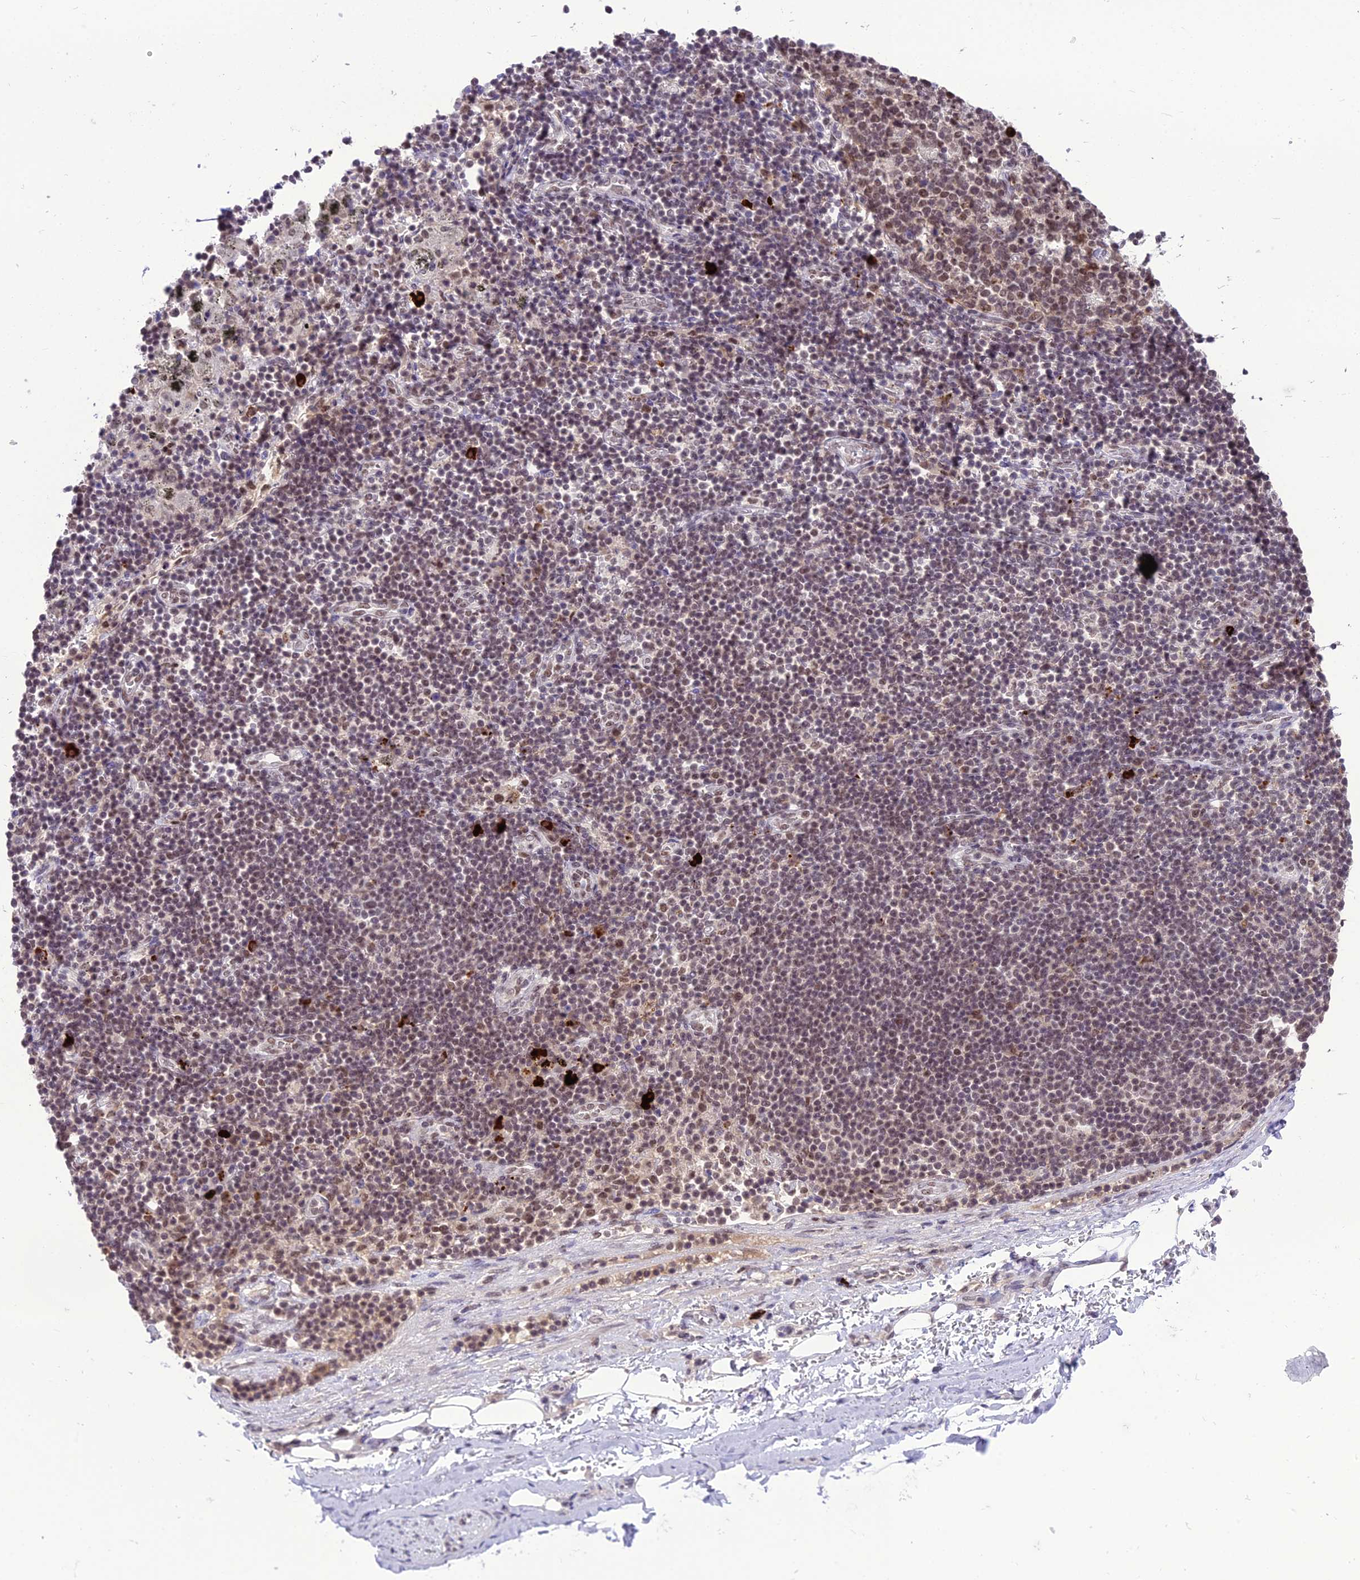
{"staining": {"intensity": "negative", "quantity": "none", "location": "none"}, "tissue": "adipose tissue", "cell_type": "Adipocytes", "image_type": "normal", "snomed": [{"axis": "morphology", "description": "Normal tissue, NOS"}, {"axis": "topography", "description": "Lymph node"}, {"axis": "topography", "description": "Cartilage tissue"}, {"axis": "topography", "description": "Bronchus"}], "caption": "This is a image of immunohistochemistry staining of benign adipose tissue, which shows no staining in adipocytes.", "gene": "SH3RF3", "patient": {"sex": "male", "age": 63}}